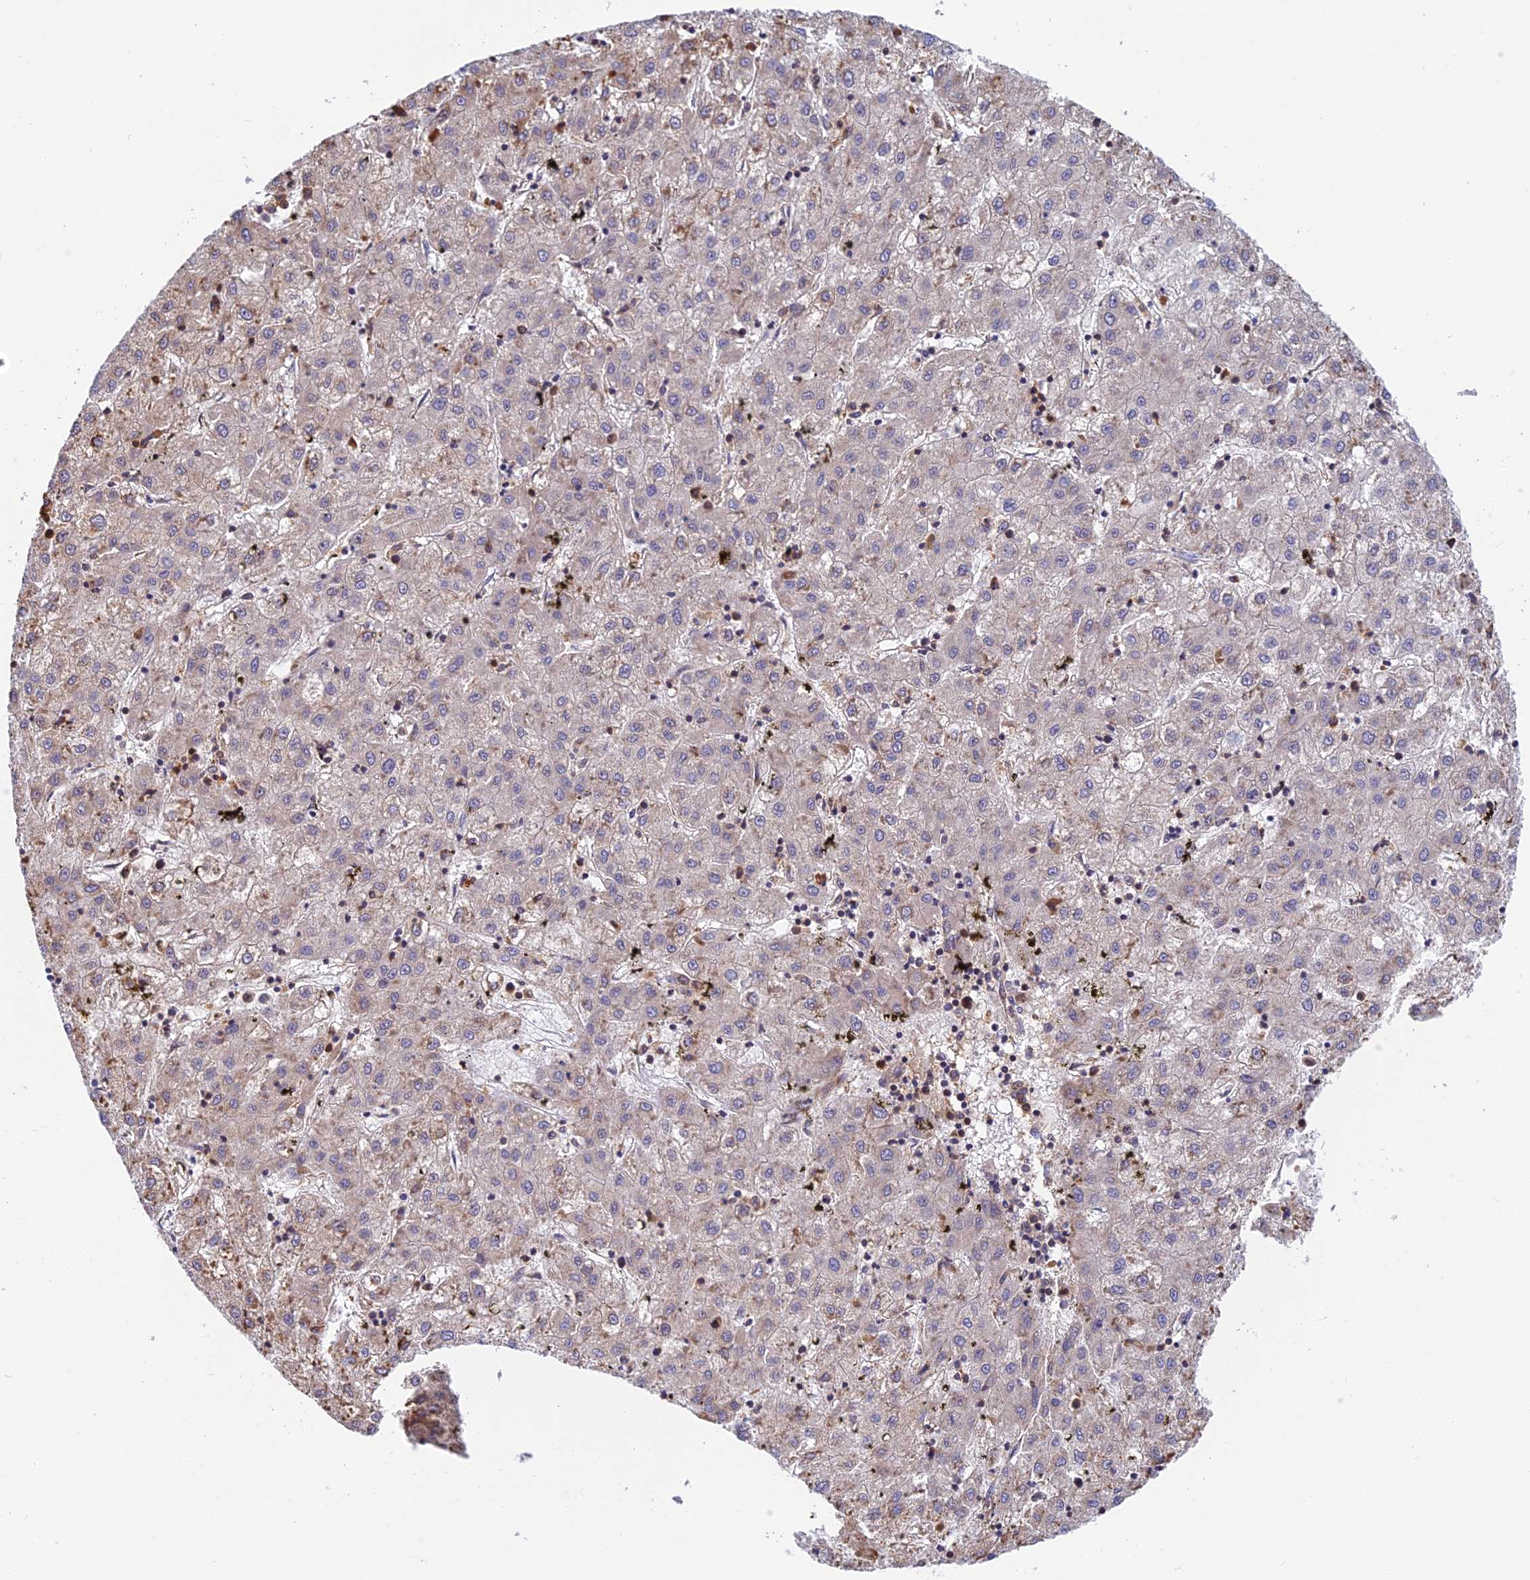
{"staining": {"intensity": "negative", "quantity": "none", "location": "none"}, "tissue": "liver cancer", "cell_type": "Tumor cells", "image_type": "cancer", "snomed": [{"axis": "morphology", "description": "Carcinoma, Hepatocellular, NOS"}, {"axis": "topography", "description": "Liver"}], "caption": "Human liver cancer (hepatocellular carcinoma) stained for a protein using immunohistochemistry demonstrates no staining in tumor cells.", "gene": "IPO5", "patient": {"sex": "male", "age": 72}}